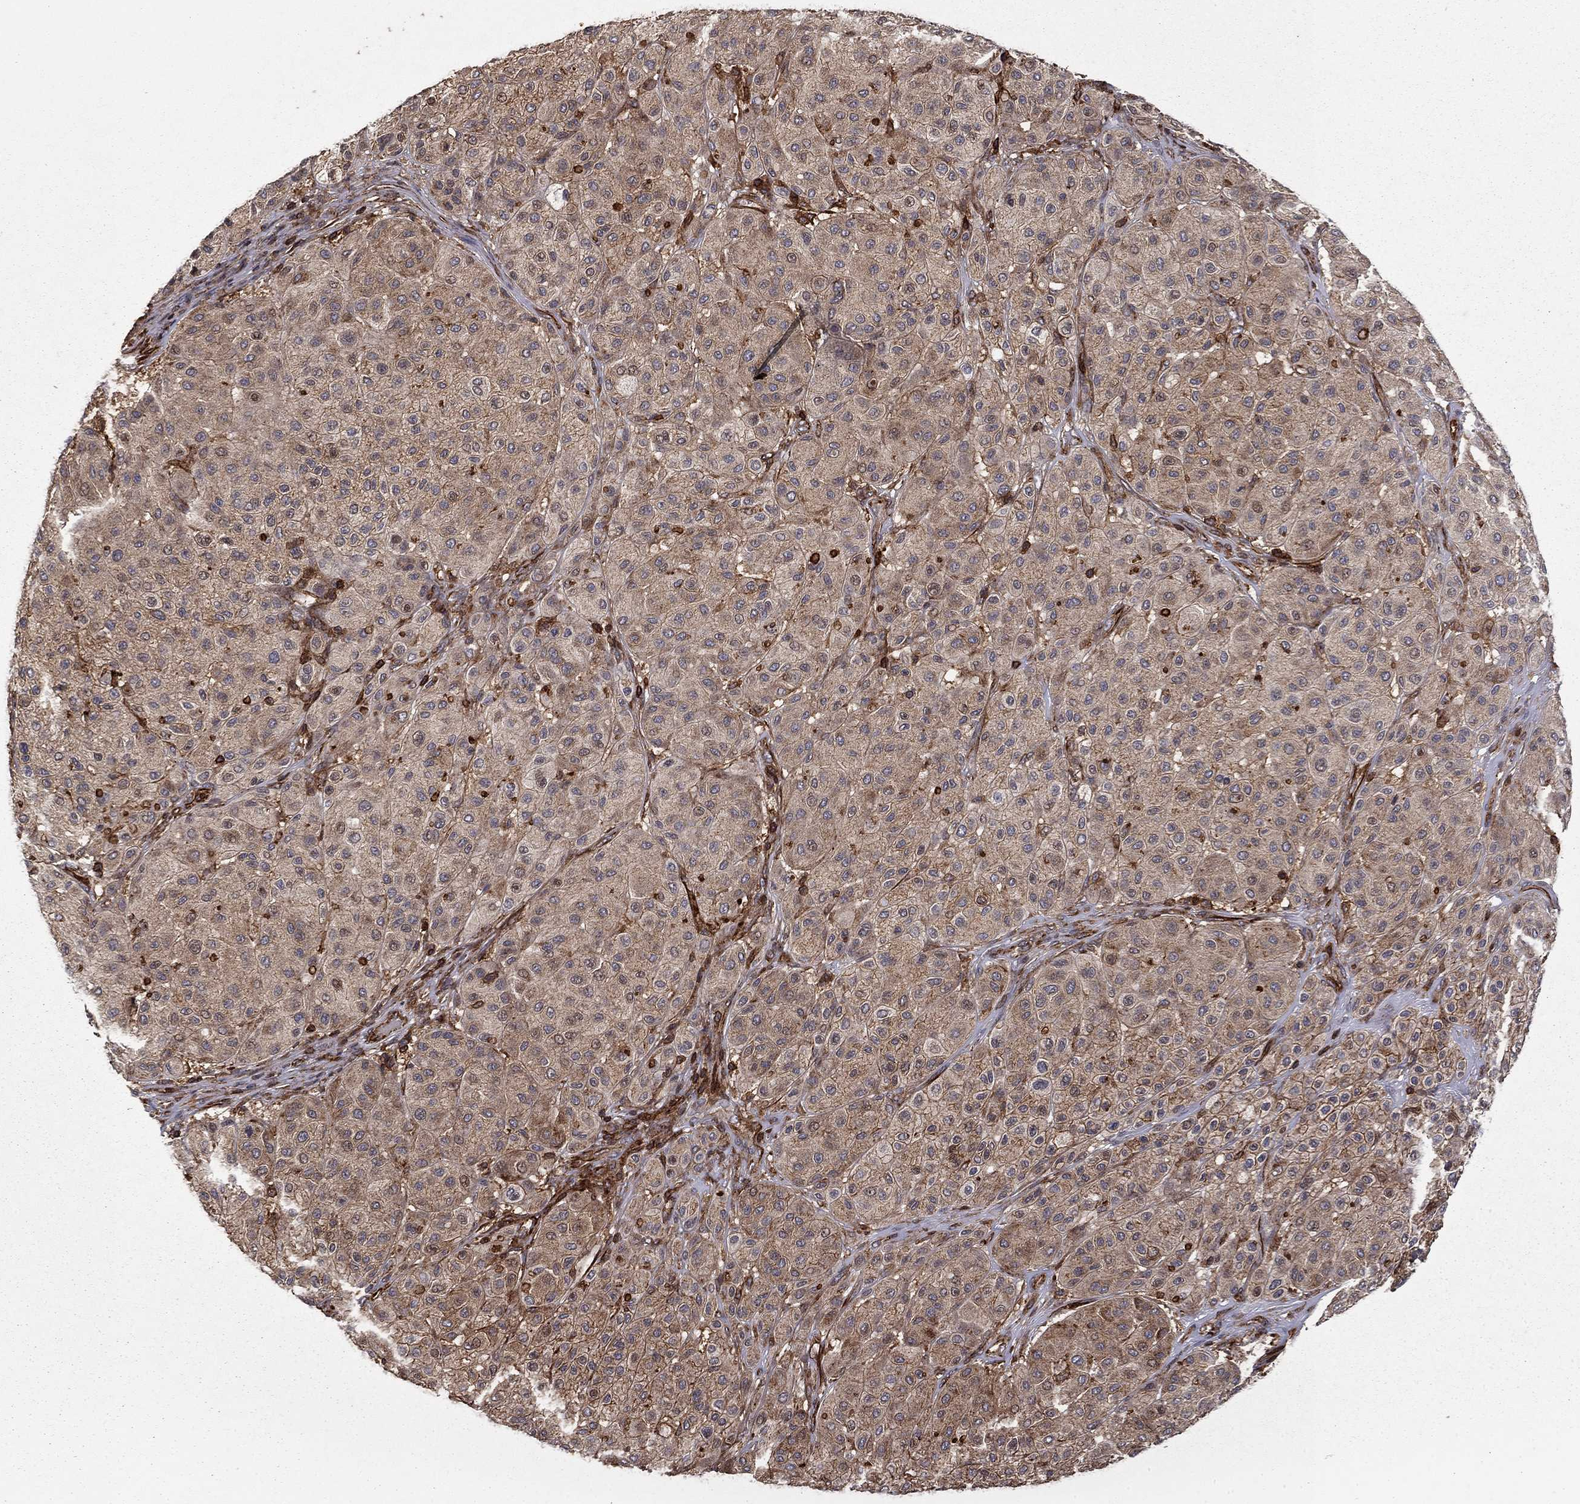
{"staining": {"intensity": "weak", "quantity": "<25%", "location": "cytoplasmic/membranous"}, "tissue": "melanoma", "cell_type": "Tumor cells", "image_type": "cancer", "snomed": [{"axis": "morphology", "description": "Malignant melanoma, Metastatic site"}, {"axis": "topography", "description": "Smooth muscle"}], "caption": "DAB (3,3'-diaminobenzidine) immunohistochemical staining of melanoma displays no significant expression in tumor cells.", "gene": "ADM", "patient": {"sex": "male", "age": 41}}